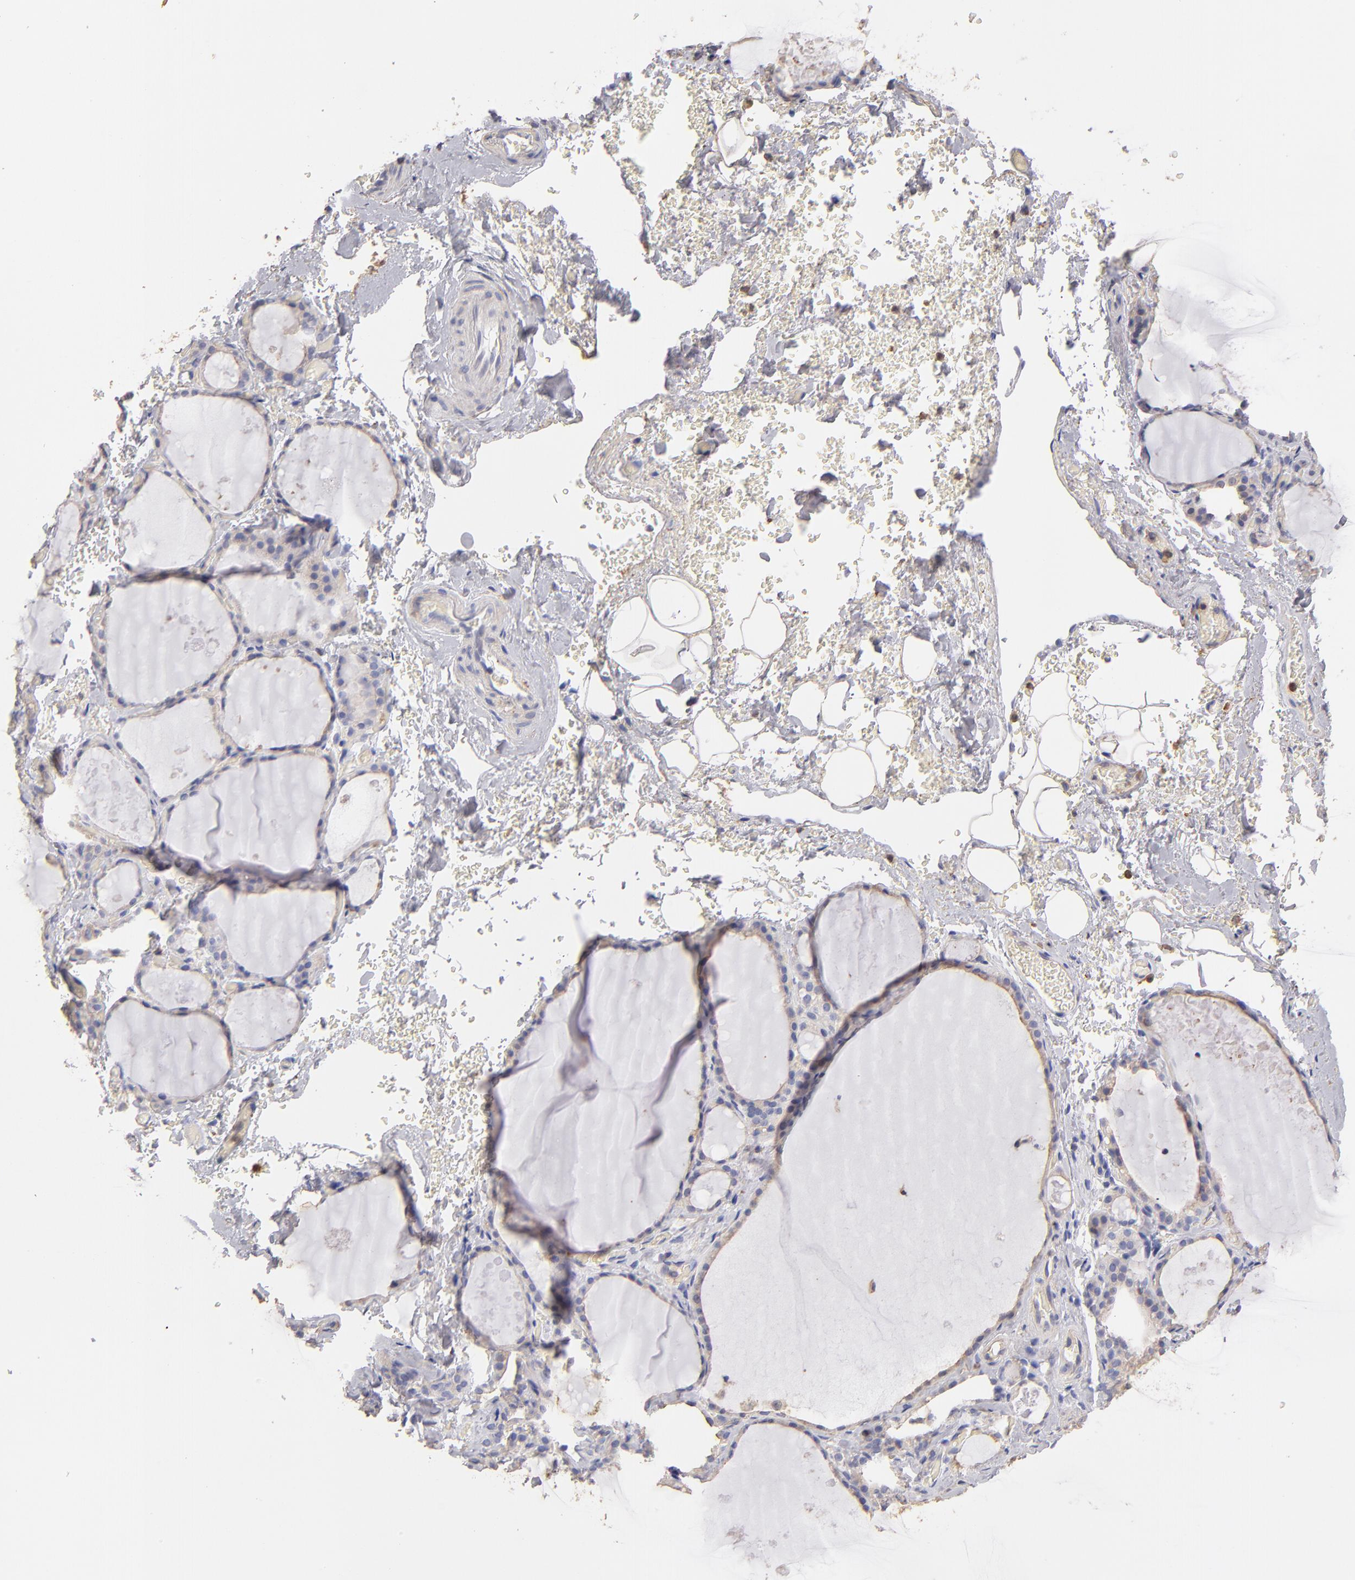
{"staining": {"intensity": "weak", "quantity": "25%-75%", "location": "cytoplasmic/membranous"}, "tissue": "thyroid gland", "cell_type": "Glandular cells", "image_type": "normal", "snomed": [{"axis": "morphology", "description": "Normal tissue, NOS"}, {"axis": "topography", "description": "Thyroid gland"}], "caption": "This is an image of immunohistochemistry (IHC) staining of normal thyroid gland, which shows weak positivity in the cytoplasmic/membranous of glandular cells.", "gene": "ABCB1", "patient": {"sex": "male", "age": 61}}